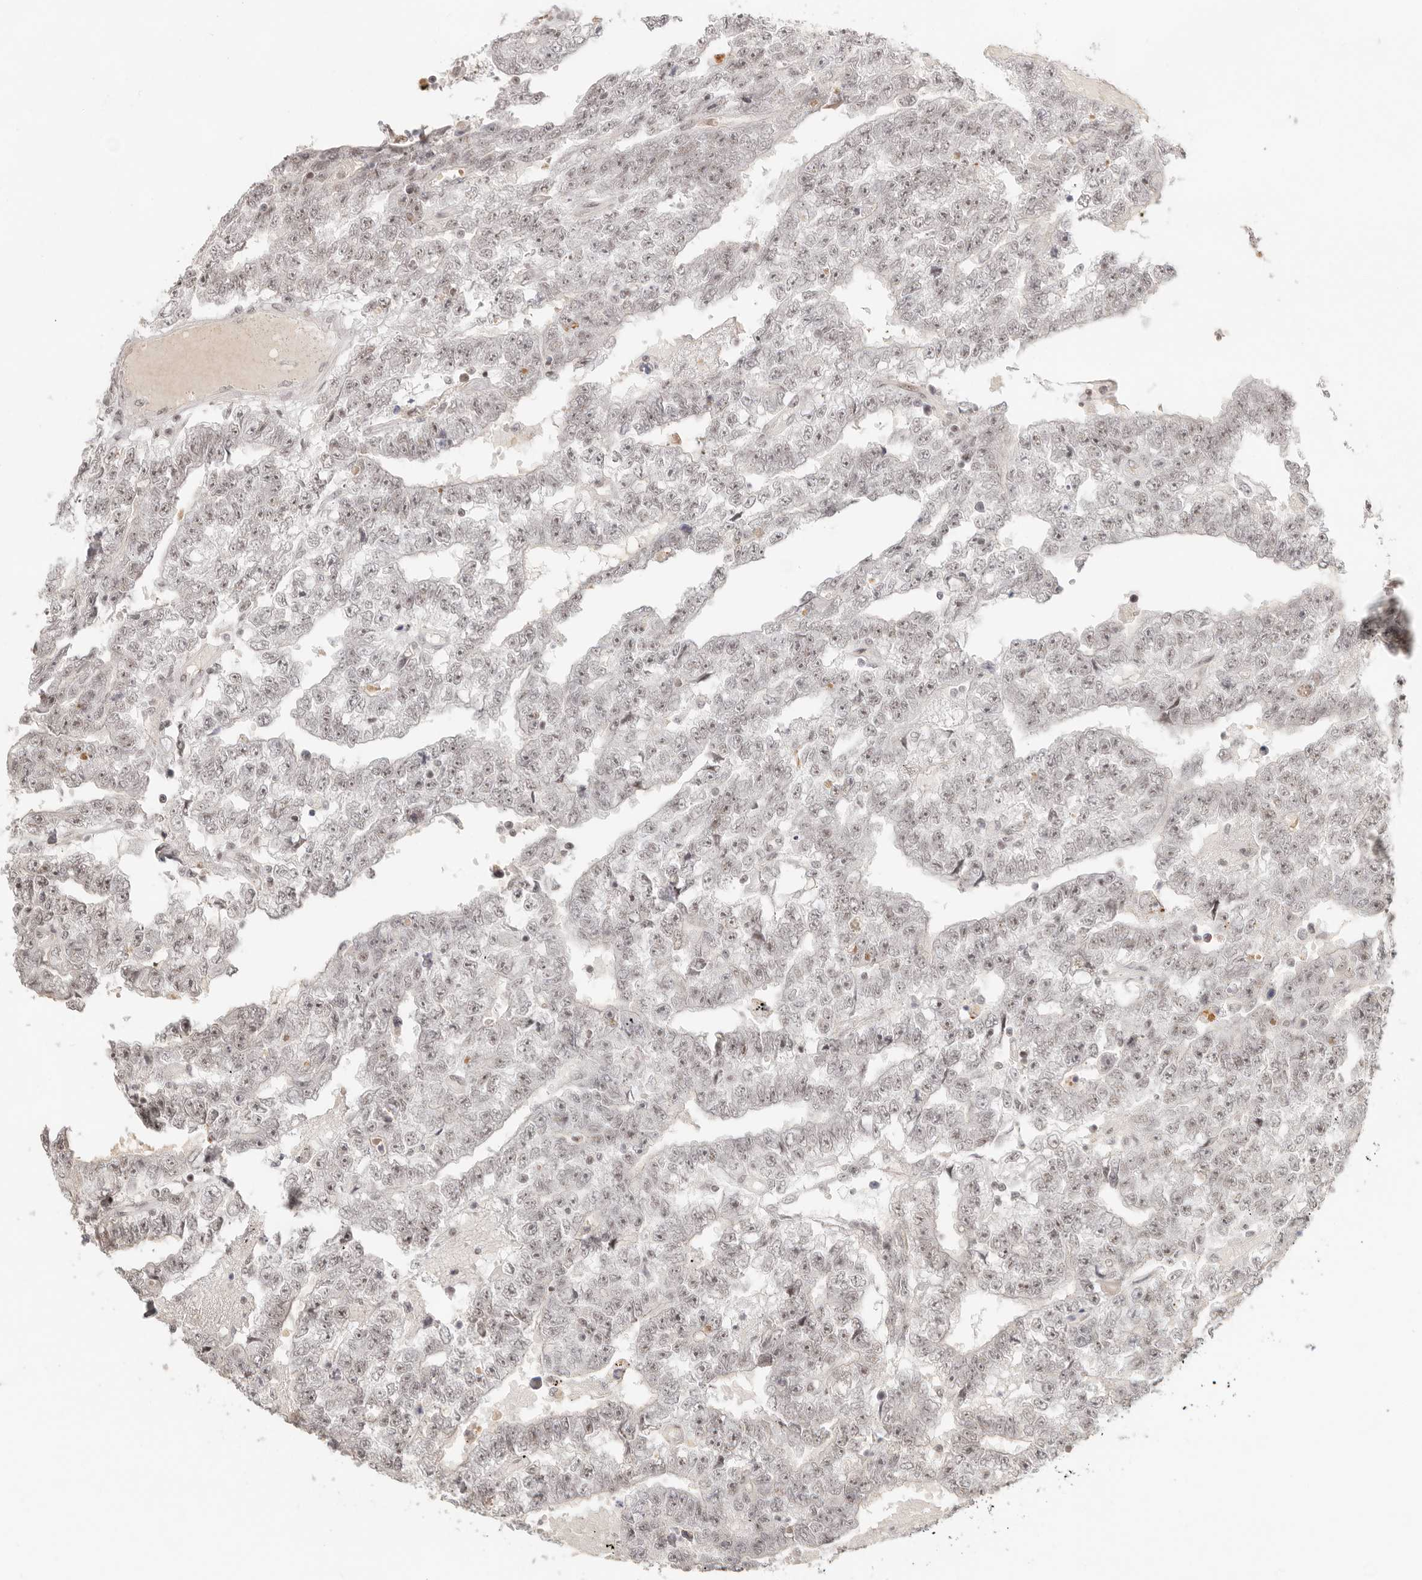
{"staining": {"intensity": "weak", "quantity": "25%-75%", "location": "nuclear"}, "tissue": "testis cancer", "cell_type": "Tumor cells", "image_type": "cancer", "snomed": [{"axis": "morphology", "description": "Carcinoma, Embryonal, NOS"}, {"axis": "topography", "description": "Testis"}], "caption": "Brown immunohistochemical staining in human testis cancer demonstrates weak nuclear positivity in approximately 25%-75% of tumor cells.", "gene": "GABPA", "patient": {"sex": "male", "age": 25}}